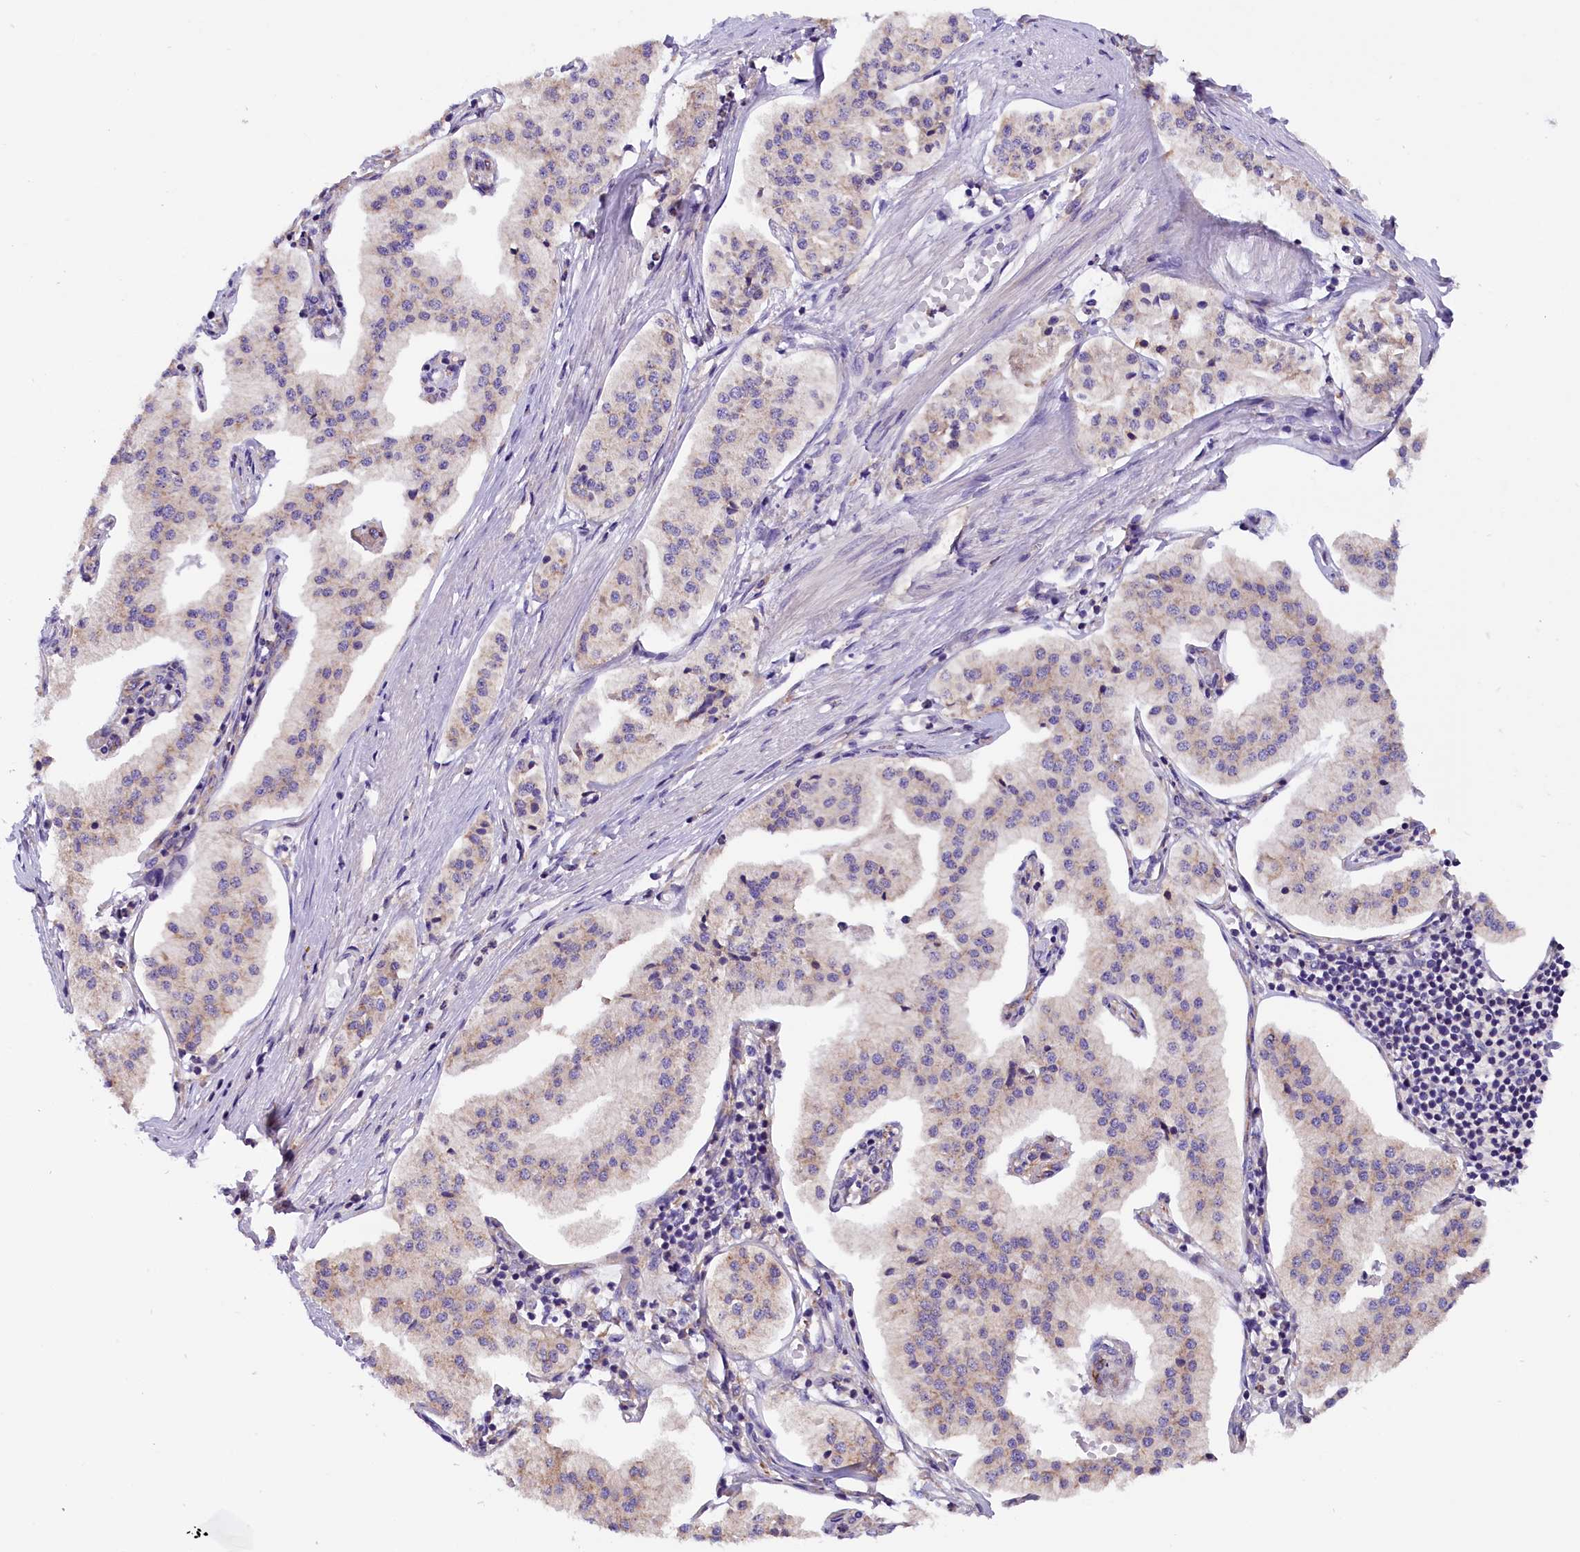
{"staining": {"intensity": "negative", "quantity": "none", "location": "none"}, "tissue": "pancreatic cancer", "cell_type": "Tumor cells", "image_type": "cancer", "snomed": [{"axis": "morphology", "description": "Adenocarcinoma, NOS"}, {"axis": "topography", "description": "Pancreas"}], "caption": "Photomicrograph shows no significant protein staining in tumor cells of adenocarcinoma (pancreatic).", "gene": "DNAJB9", "patient": {"sex": "female", "age": 50}}